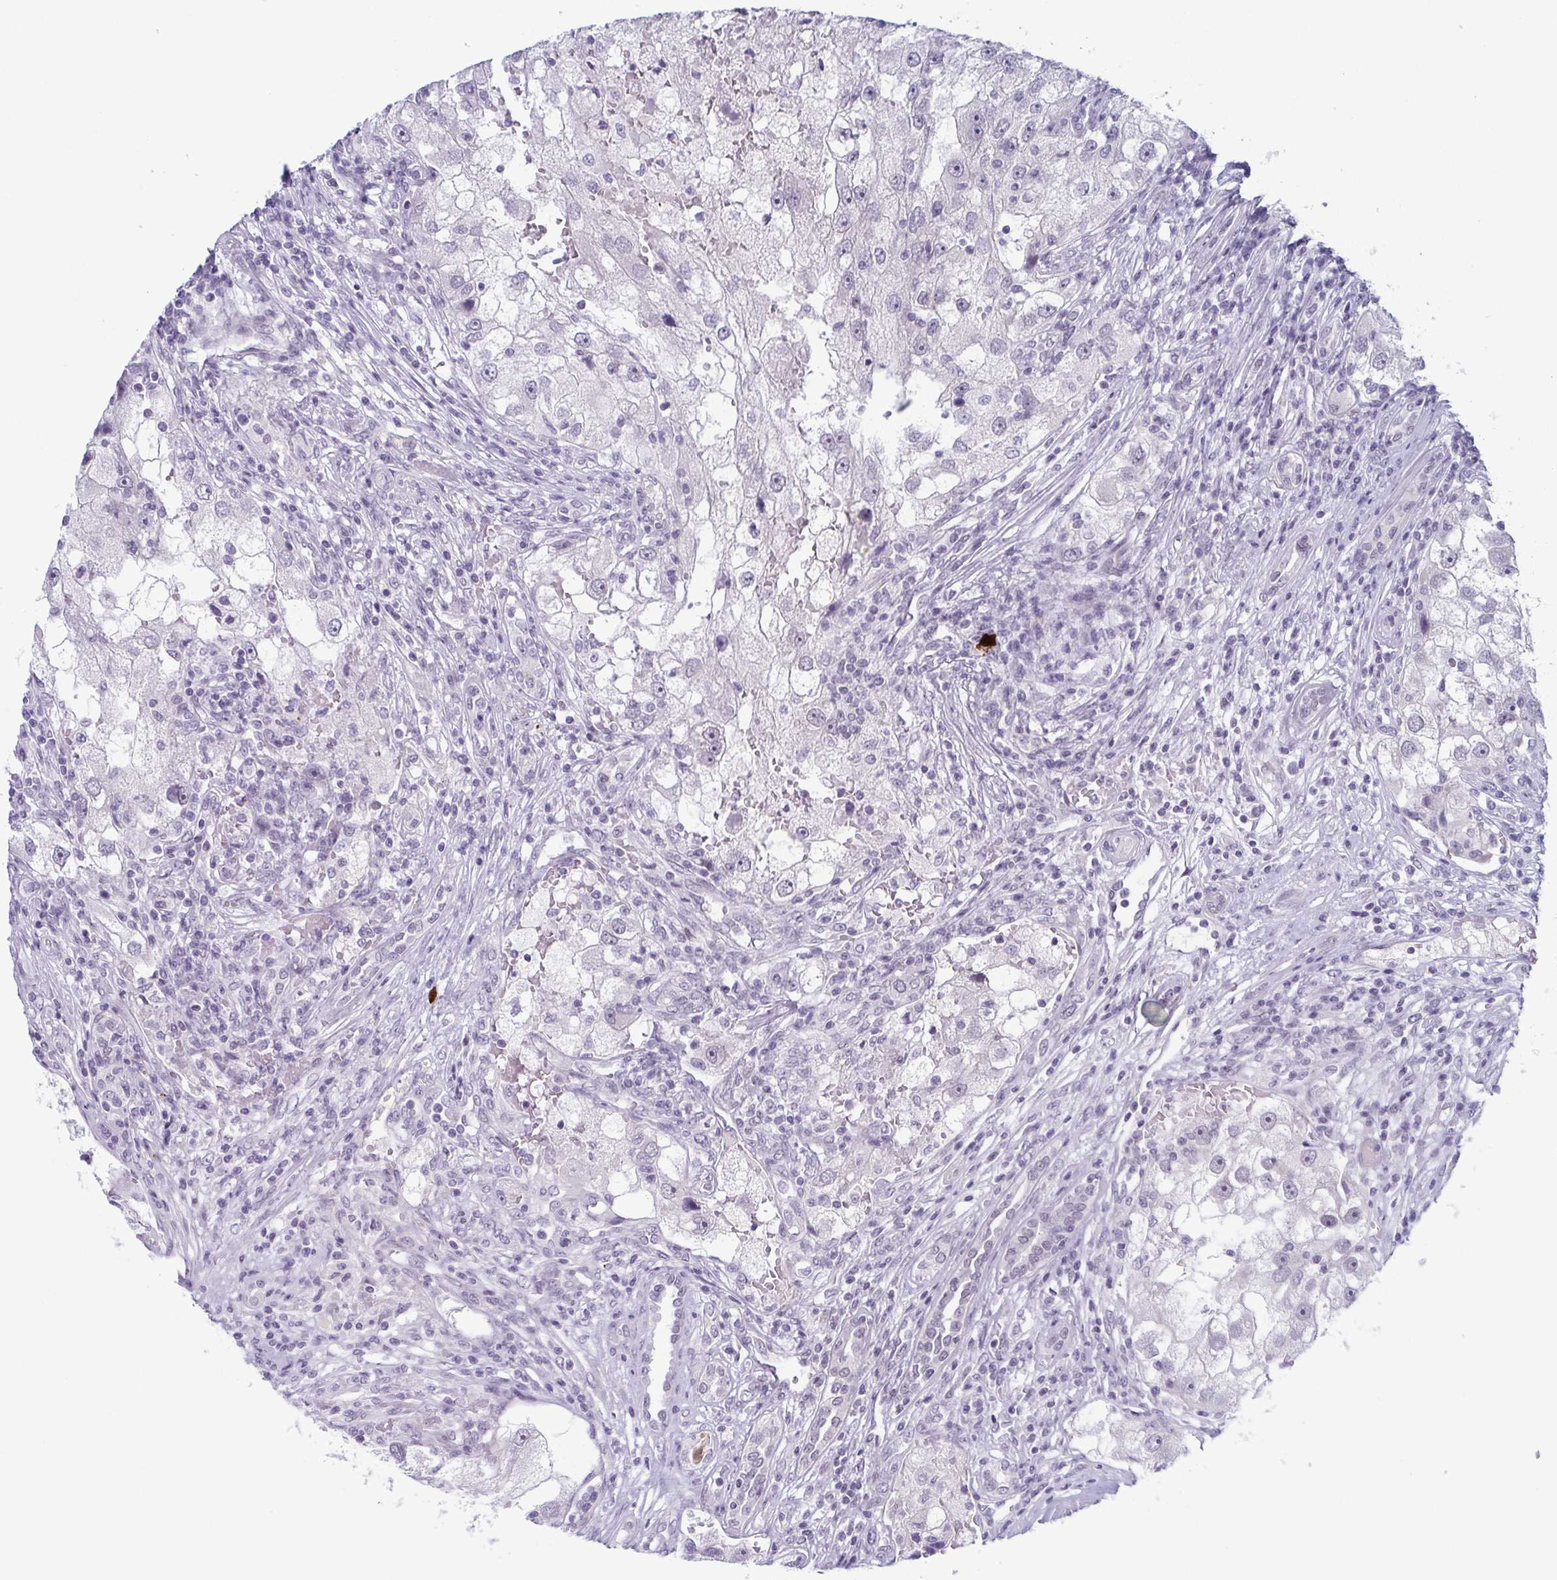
{"staining": {"intensity": "negative", "quantity": "none", "location": "none"}, "tissue": "renal cancer", "cell_type": "Tumor cells", "image_type": "cancer", "snomed": [{"axis": "morphology", "description": "Adenocarcinoma, NOS"}, {"axis": "topography", "description": "Kidney"}], "caption": "Immunohistochemistry photomicrograph of neoplastic tissue: renal adenocarcinoma stained with DAB (3,3'-diaminobenzidine) demonstrates no significant protein staining in tumor cells.", "gene": "ZFP64", "patient": {"sex": "male", "age": 63}}